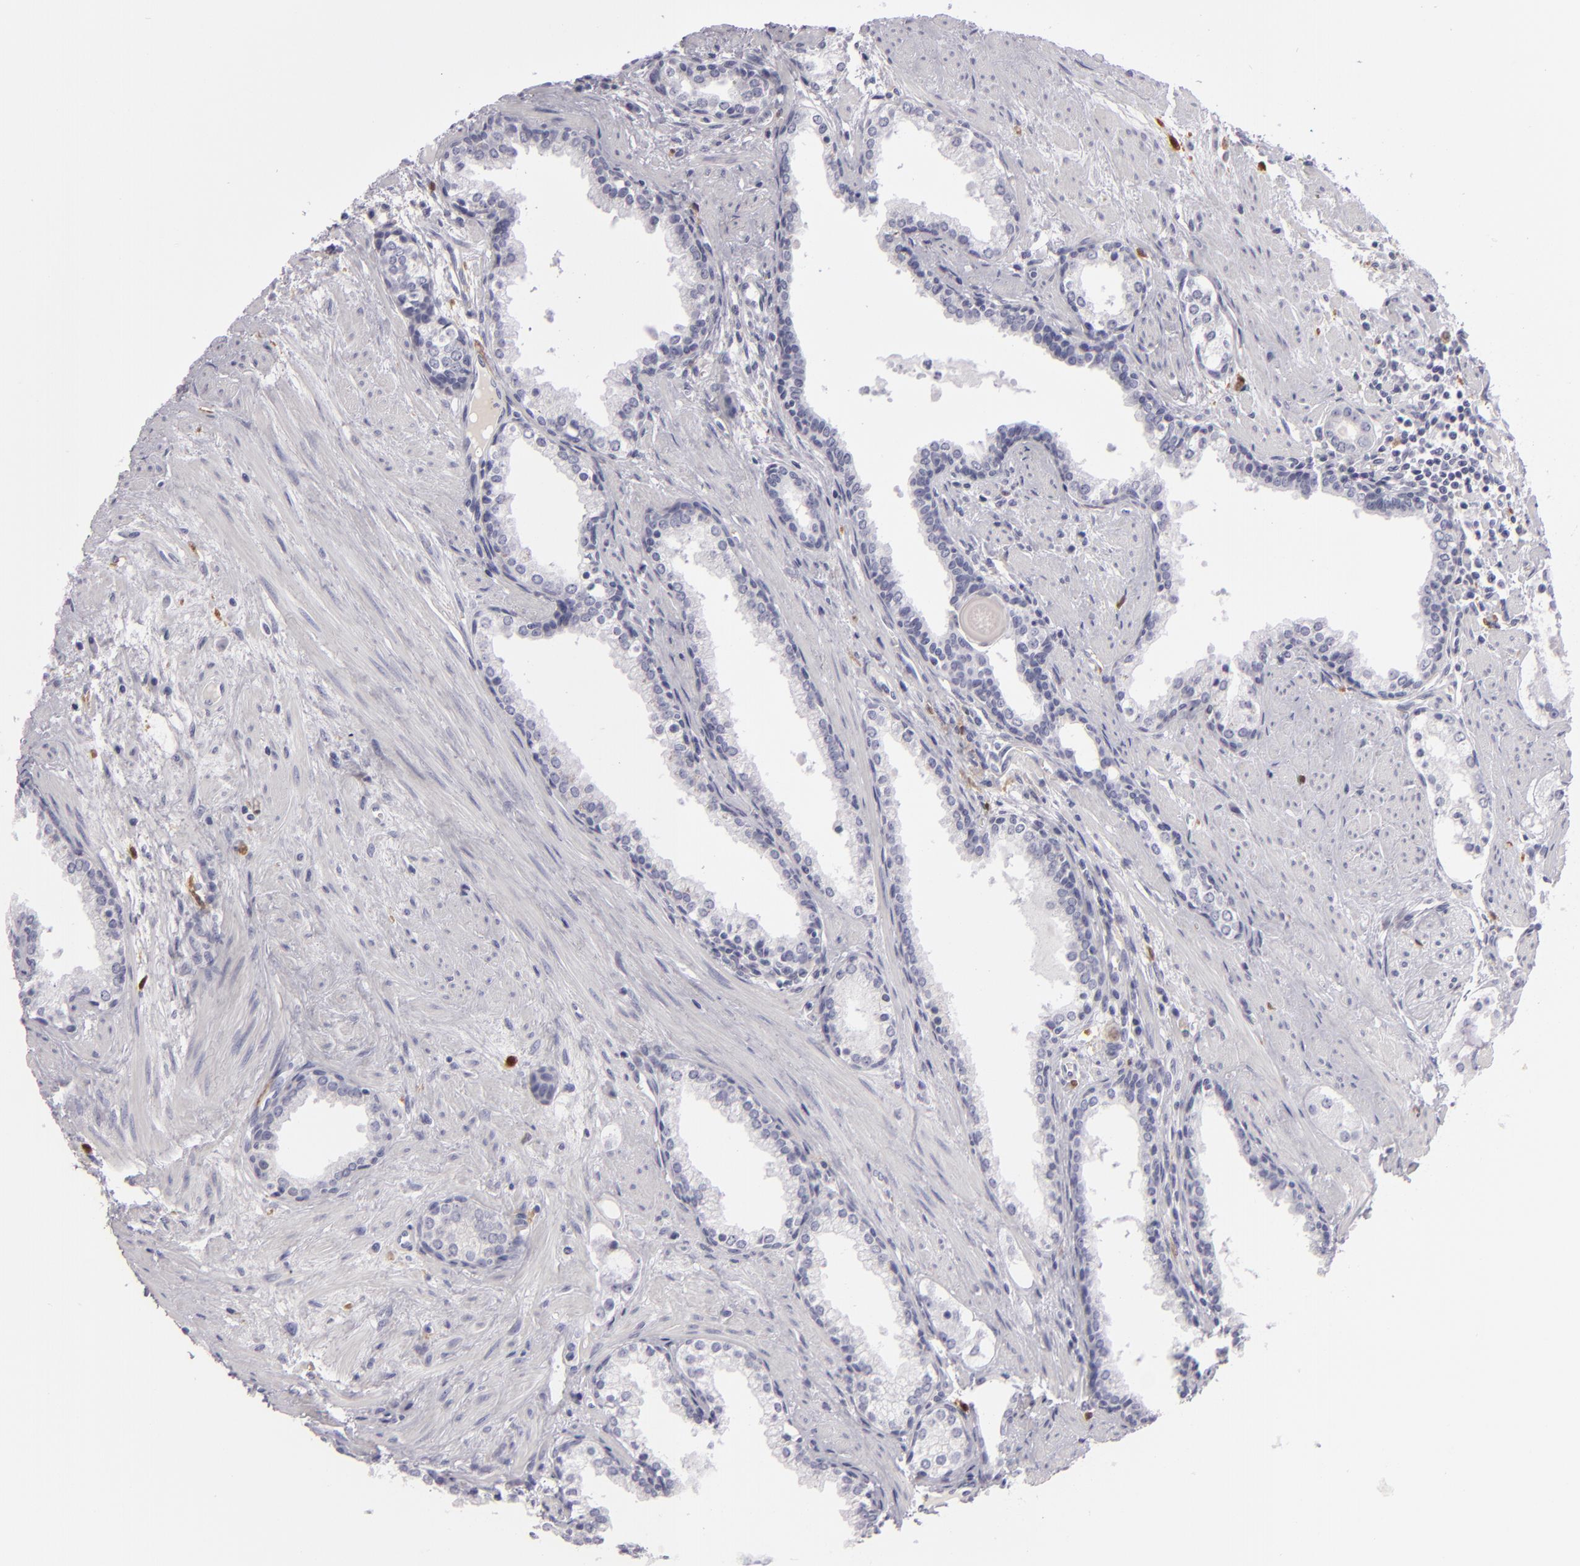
{"staining": {"intensity": "negative", "quantity": "none", "location": "none"}, "tissue": "prostate cancer", "cell_type": "Tumor cells", "image_type": "cancer", "snomed": [{"axis": "morphology", "description": "Adenocarcinoma, Medium grade"}, {"axis": "topography", "description": "Prostate"}], "caption": "Immunohistochemical staining of prostate cancer (medium-grade adenocarcinoma) reveals no significant expression in tumor cells.", "gene": "F13A1", "patient": {"sex": "male", "age": 73}}